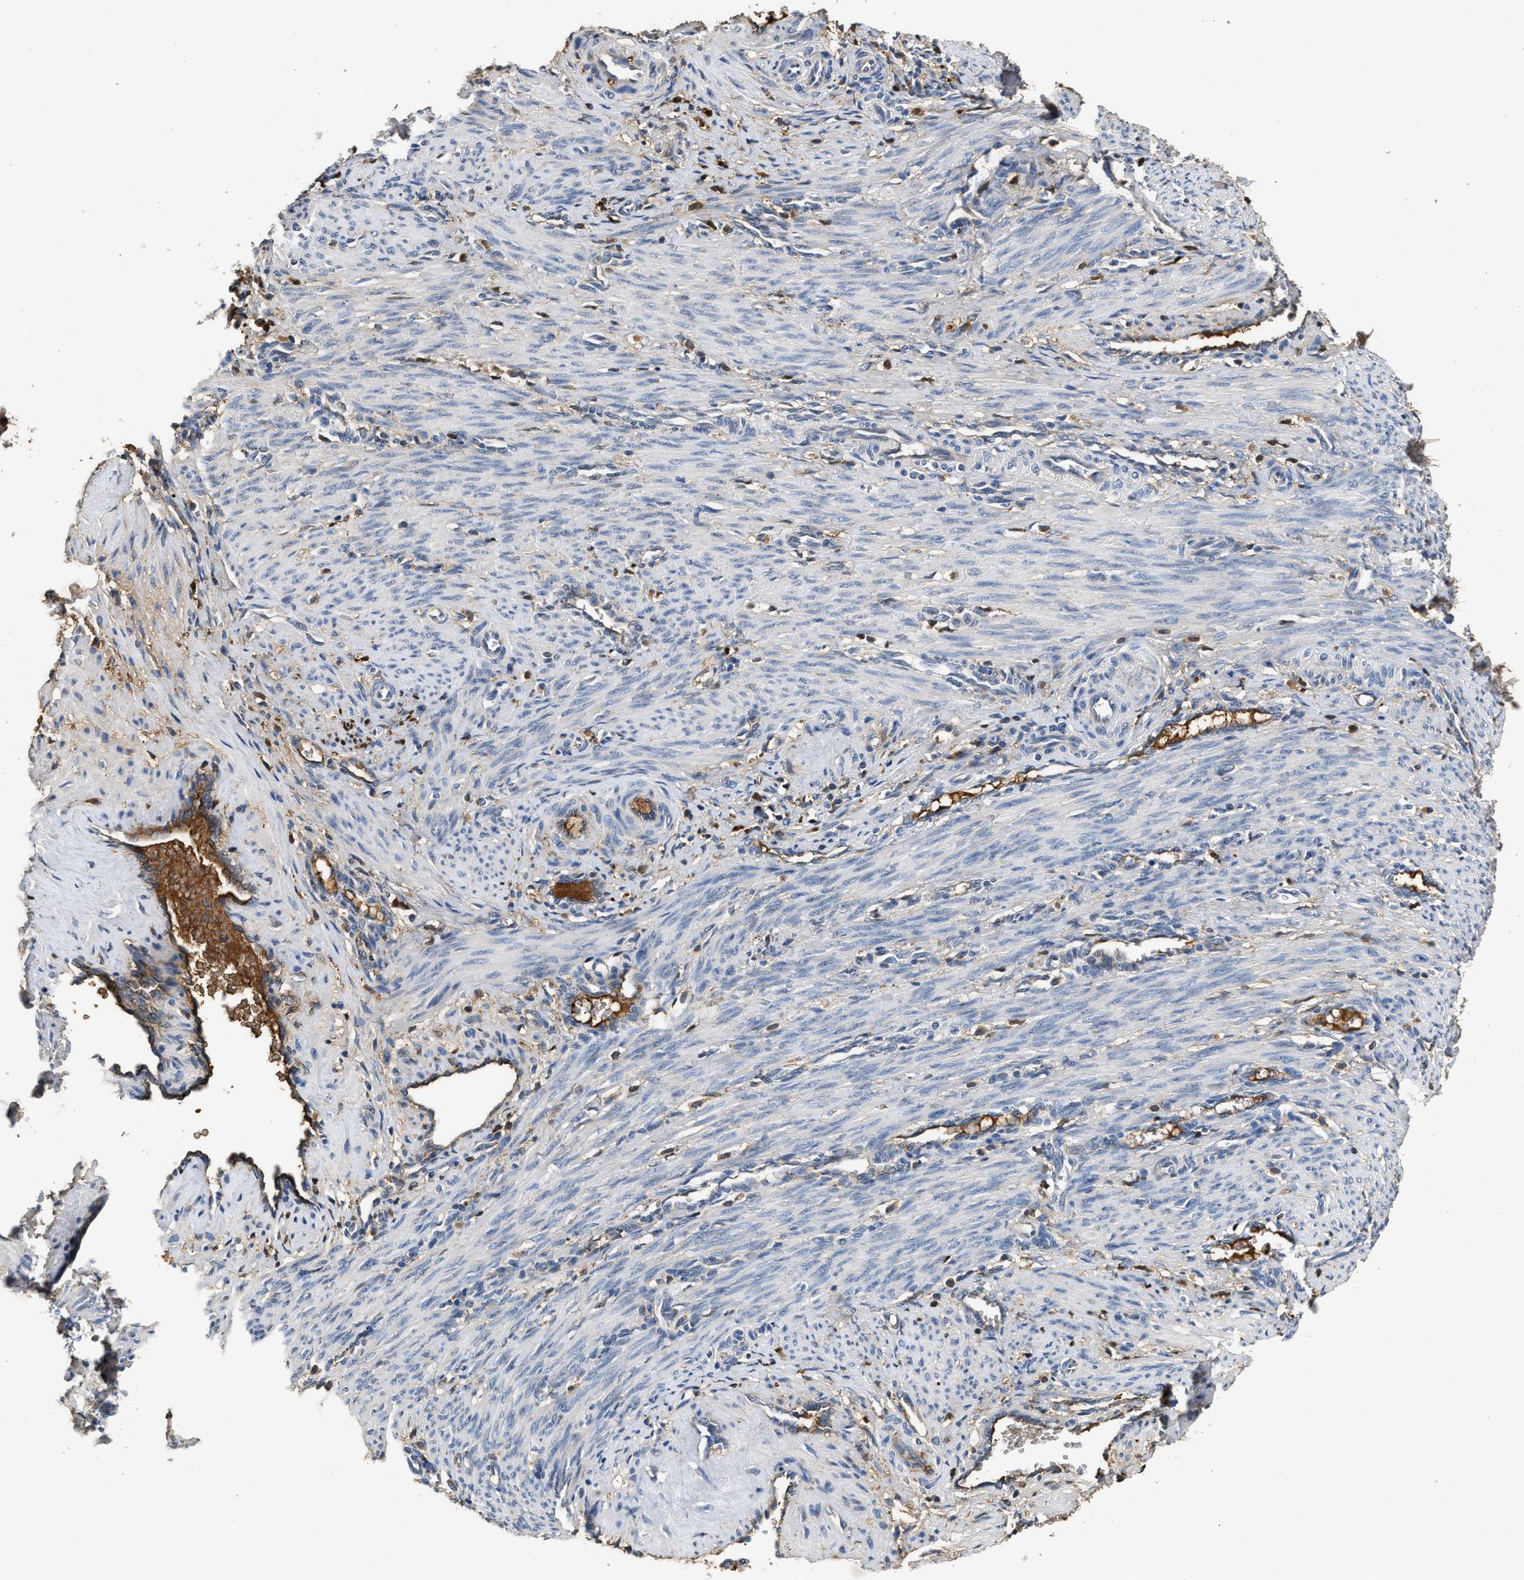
{"staining": {"intensity": "negative", "quantity": "none", "location": "none"}, "tissue": "smooth muscle", "cell_type": "Smooth muscle cells", "image_type": "normal", "snomed": [{"axis": "morphology", "description": "Normal tissue, NOS"}, {"axis": "topography", "description": "Endometrium"}], "caption": "Immunohistochemistry (IHC) of benign human smooth muscle demonstrates no expression in smooth muscle cells. The staining is performed using DAB (3,3'-diaminobenzidine) brown chromogen with nuclei counter-stained in using hematoxylin.", "gene": "C3", "patient": {"sex": "female", "age": 33}}